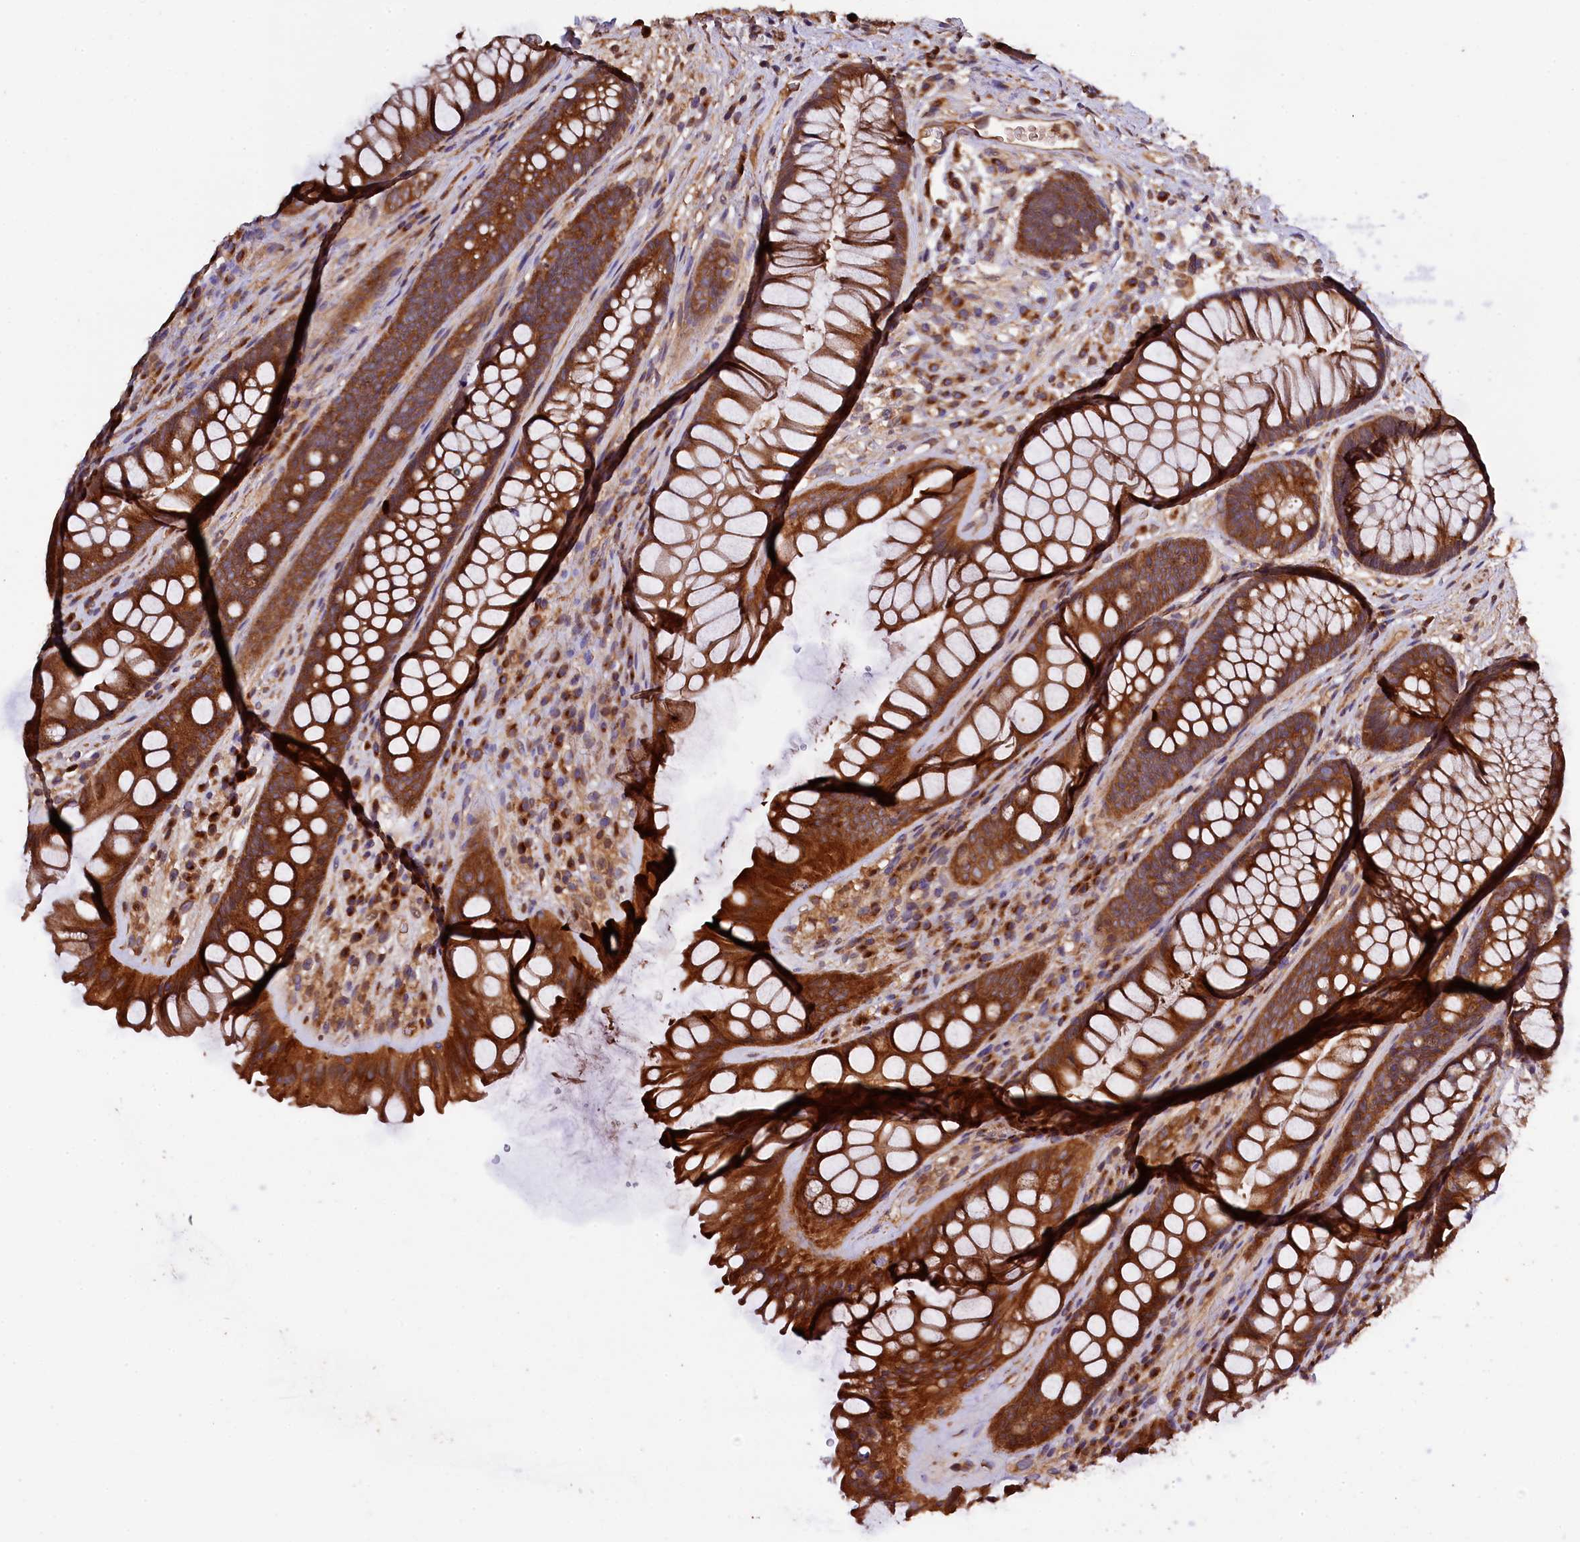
{"staining": {"intensity": "strong", "quantity": ">75%", "location": "cytoplasmic/membranous"}, "tissue": "rectum", "cell_type": "Glandular cells", "image_type": "normal", "snomed": [{"axis": "morphology", "description": "Normal tissue, NOS"}, {"axis": "topography", "description": "Rectum"}], "caption": "Approximately >75% of glandular cells in benign rectum exhibit strong cytoplasmic/membranous protein expression as visualized by brown immunohistochemical staining.", "gene": "KLC2", "patient": {"sex": "male", "age": 74}}